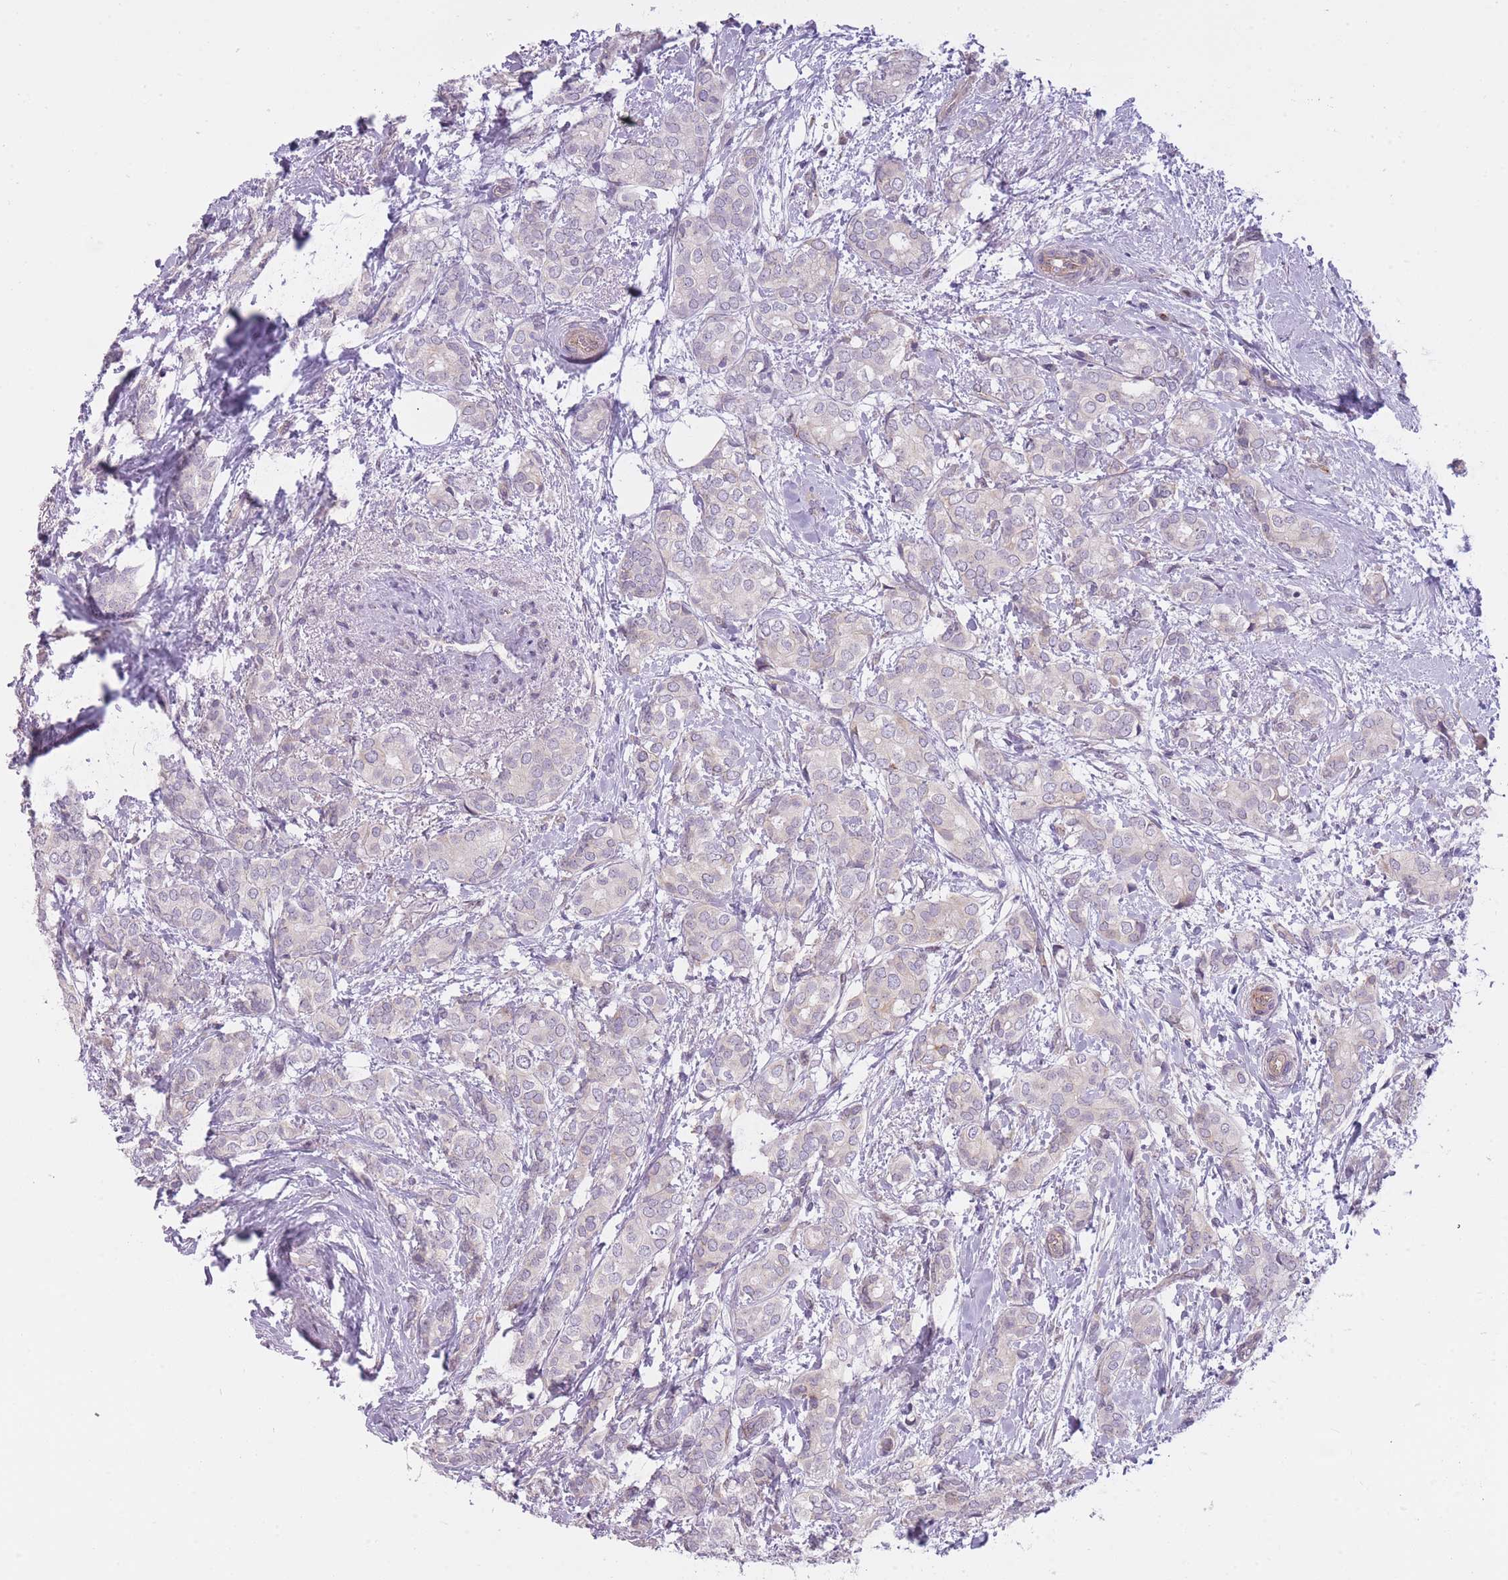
{"staining": {"intensity": "negative", "quantity": "none", "location": "none"}, "tissue": "breast cancer", "cell_type": "Tumor cells", "image_type": "cancer", "snomed": [{"axis": "morphology", "description": "Duct carcinoma"}, {"axis": "topography", "description": "Breast"}], "caption": "The image shows no significant positivity in tumor cells of breast cancer.", "gene": "PGRMC2", "patient": {"sex": "female", "age": 73}}